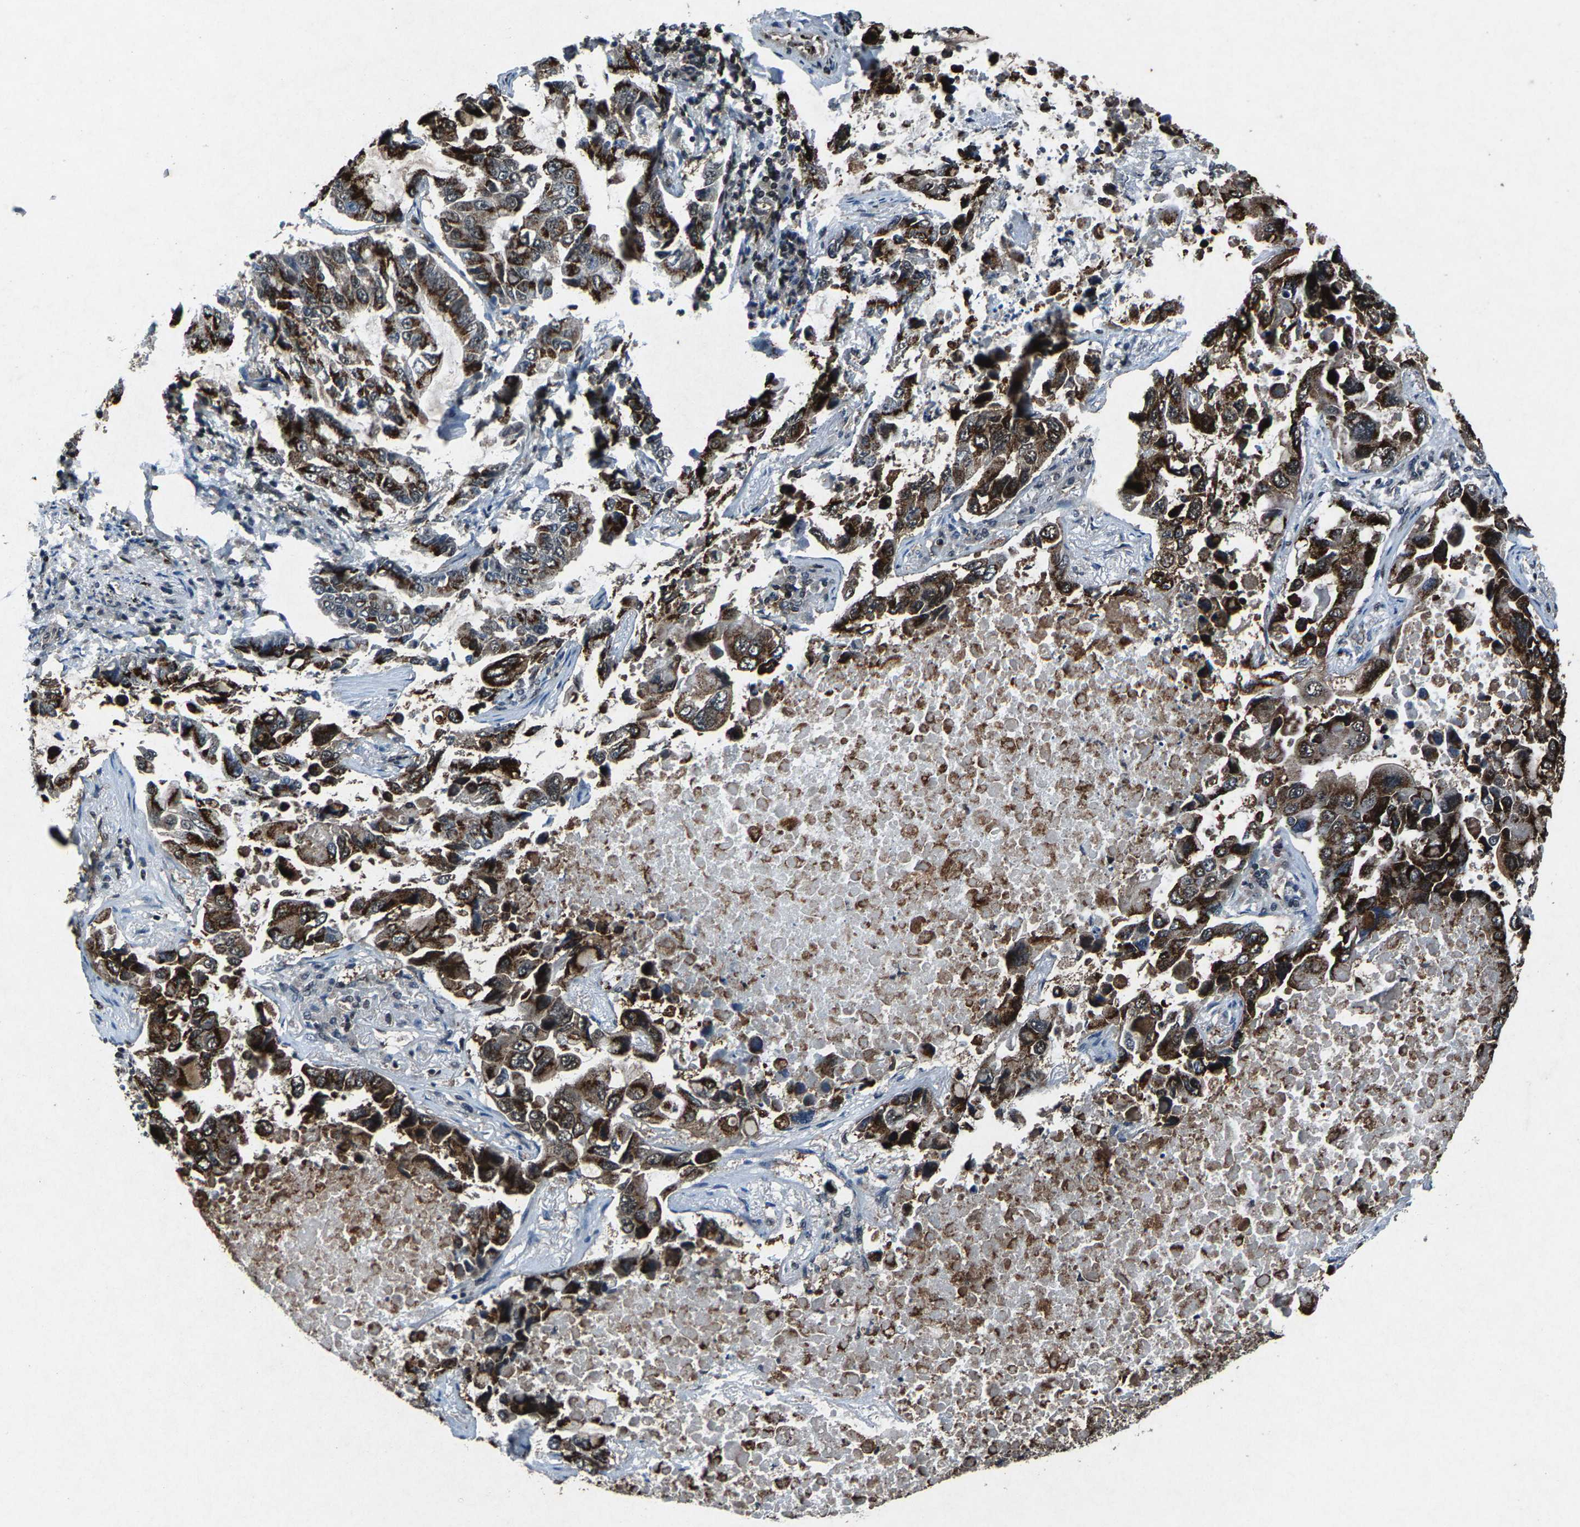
{"staining": {"intensity": "strong", "quantity": ">75%", "location": "cytoplasmic/membranous,nuclear"}, "tissue": "lung cancer", "cell_type": "Tumor cells", "image_type": "cancer", "snomed": [{"axis": "morphology", "description": "Adenocarcinoma, NOS"}, {"axis": "topography", "description": "Lung"}], "caption": "Brown immunohistochemical staining in human lung cancer displays strong cytoplasmic/membranous and nuclear positivity in approximately >75% of tumor cells.", "gene": "ATXN3", "patient": {"sex": "male", "age": 64}}